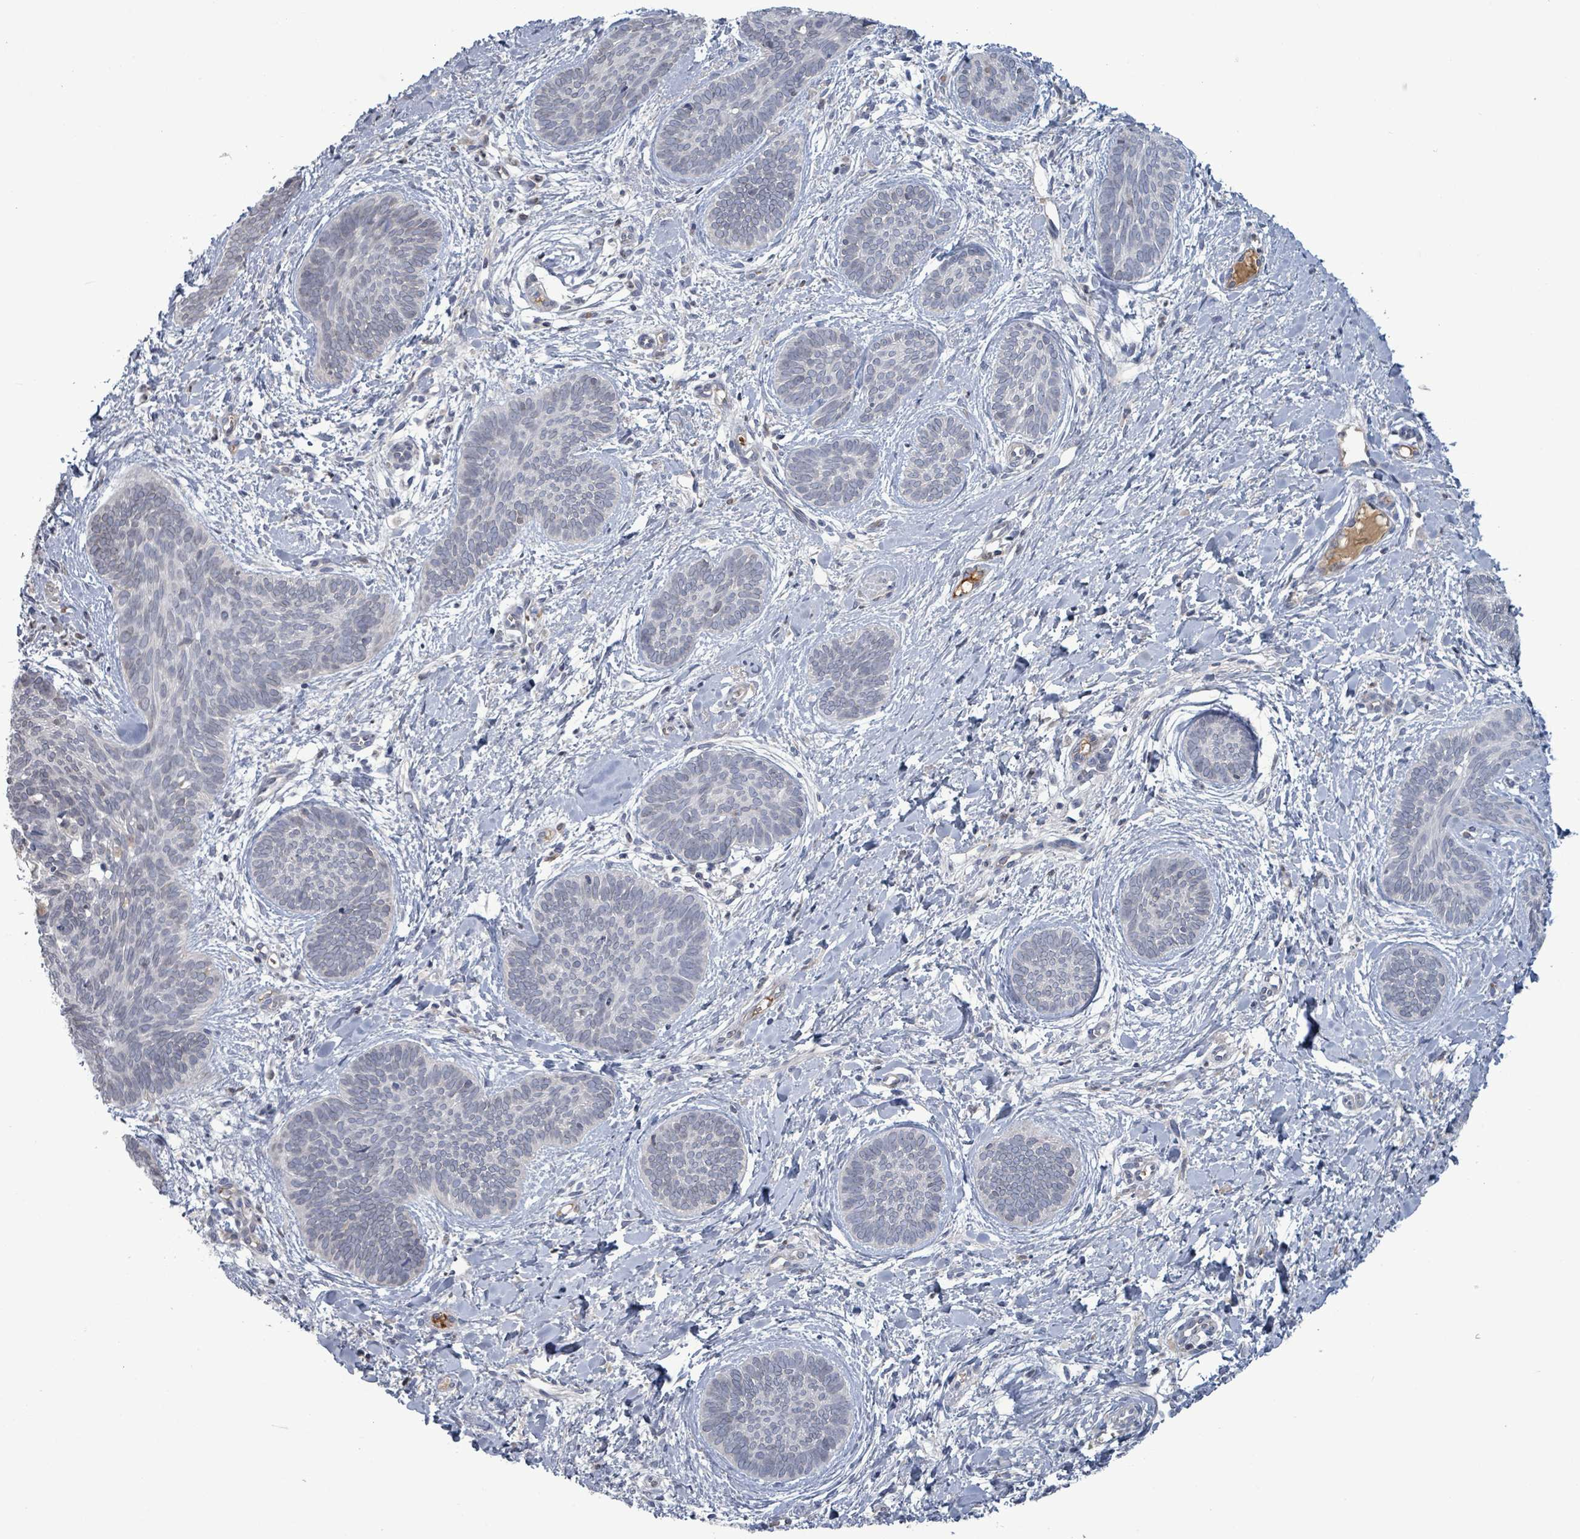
{"staining": {"intensity": "negative", "quantity": "none", "location": "none"}, "tissue": "skin cancer", "cell_type": "Tumor cells", "image_type": "cancer", "snomed": [{"axis": "morphology", "description": "Basal cell carcinoma"}, {"axis": "topography", "description": "Skin"}], "caption": "Immunohistochemistry histopathology image of human skin basal cell carcinoma stained for a protein (brown), which displays no expression in tumor cells.", "gene": "GRM8", "patient": {"sex": "female", "age": 81}}